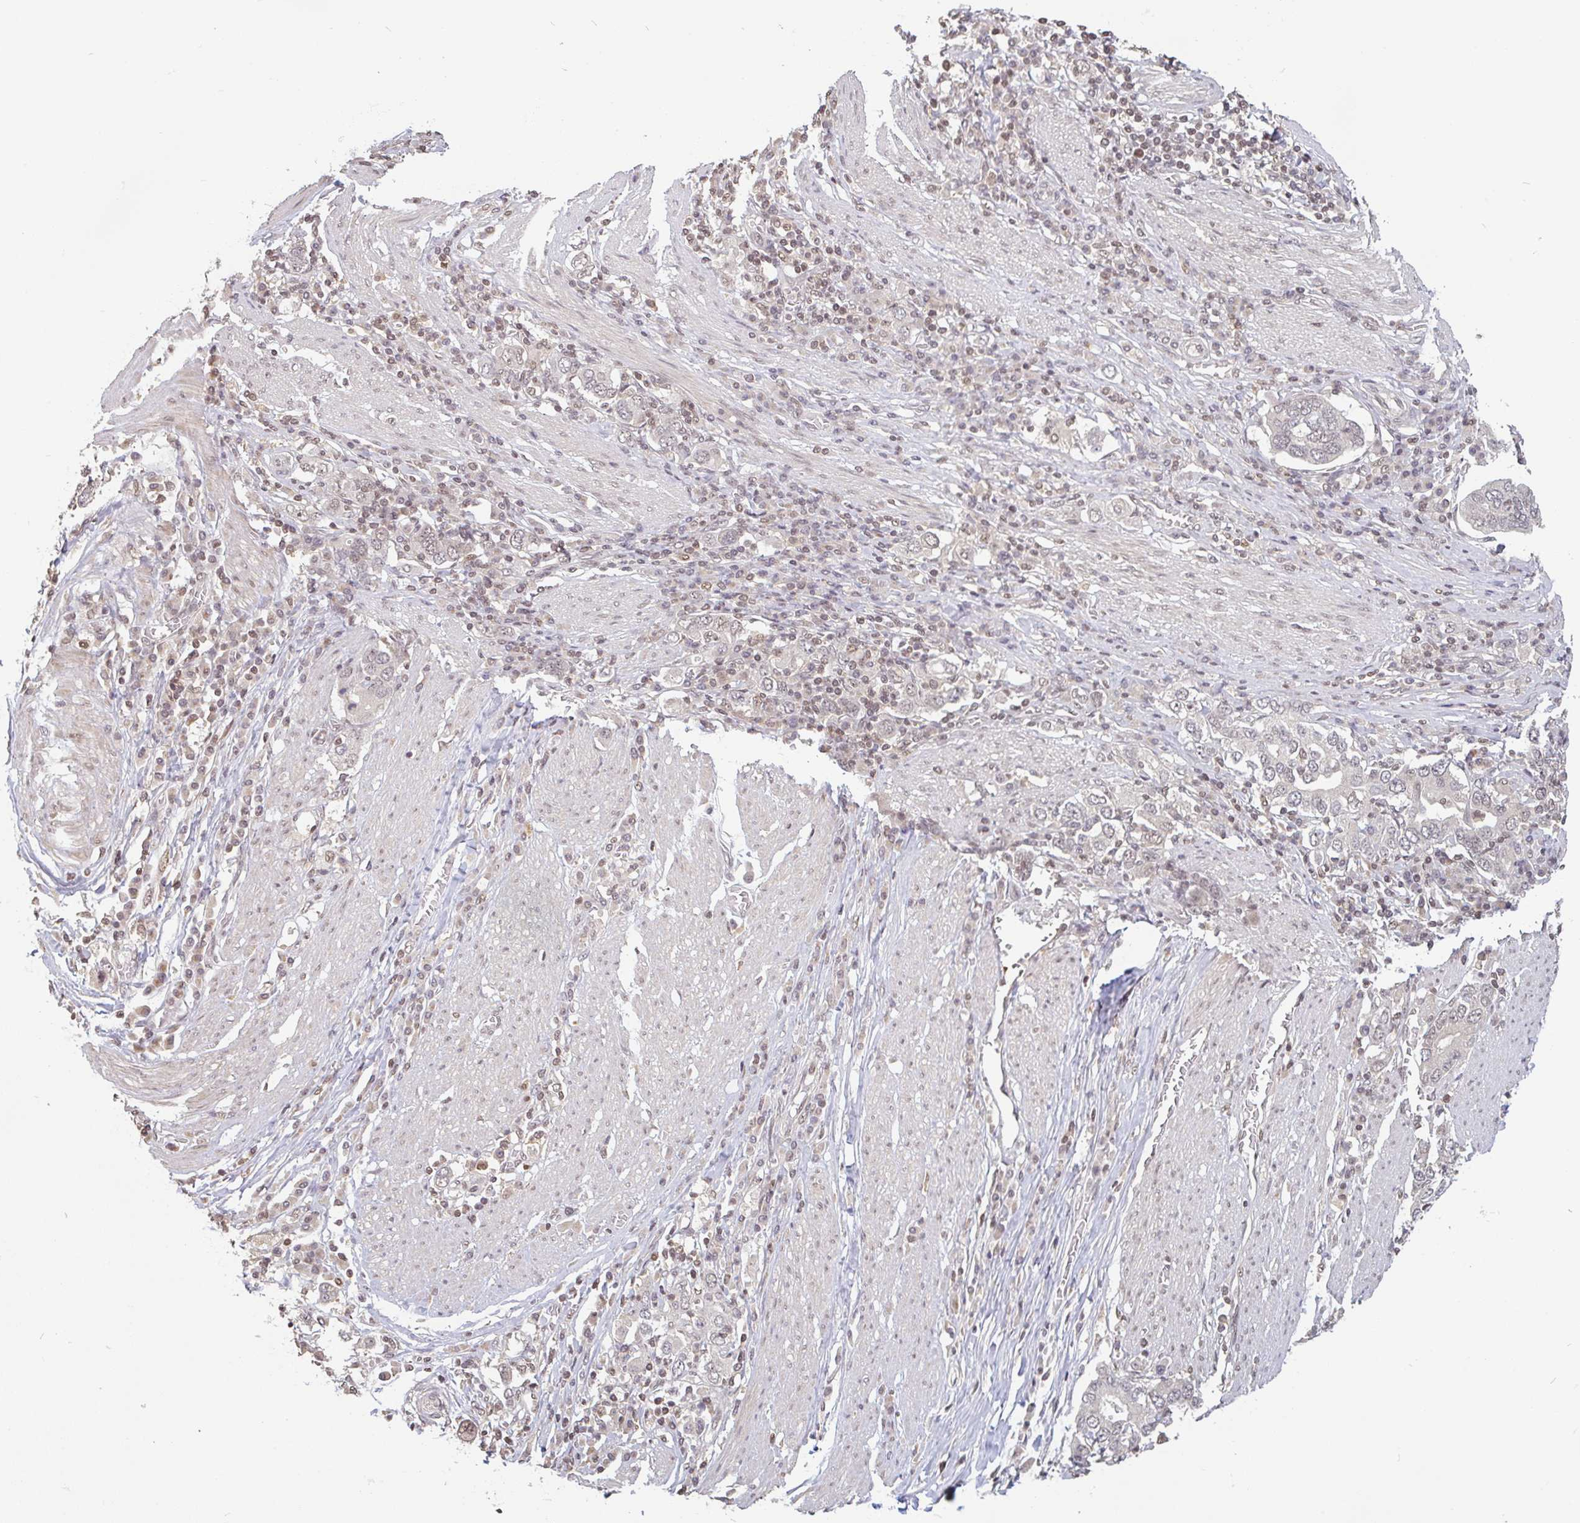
{"staining": {"intensity": "weak", "quantity": ">75%", "location": "nuclear"}, "tissue": "stomach cancer", "cell_type": "Tumor cells", "image_type": "cancer", "snomed": [{"axis": "morphology", "description": "Adenocarcinoma, NOS"}, {"axis": "topography", "description": "Stomach, upper"}, {"axis": "topography", "description": "Stomach"}], "caption": "IHC (DAB (3,3'-diaminobenzidine)) staining of human stomach cancer (adenocarcinoma) displays weak nuclear protein expression in about >75% of tumor cells.", "gene": "DR1", "patient": {"sex": "male", "age": 62}}